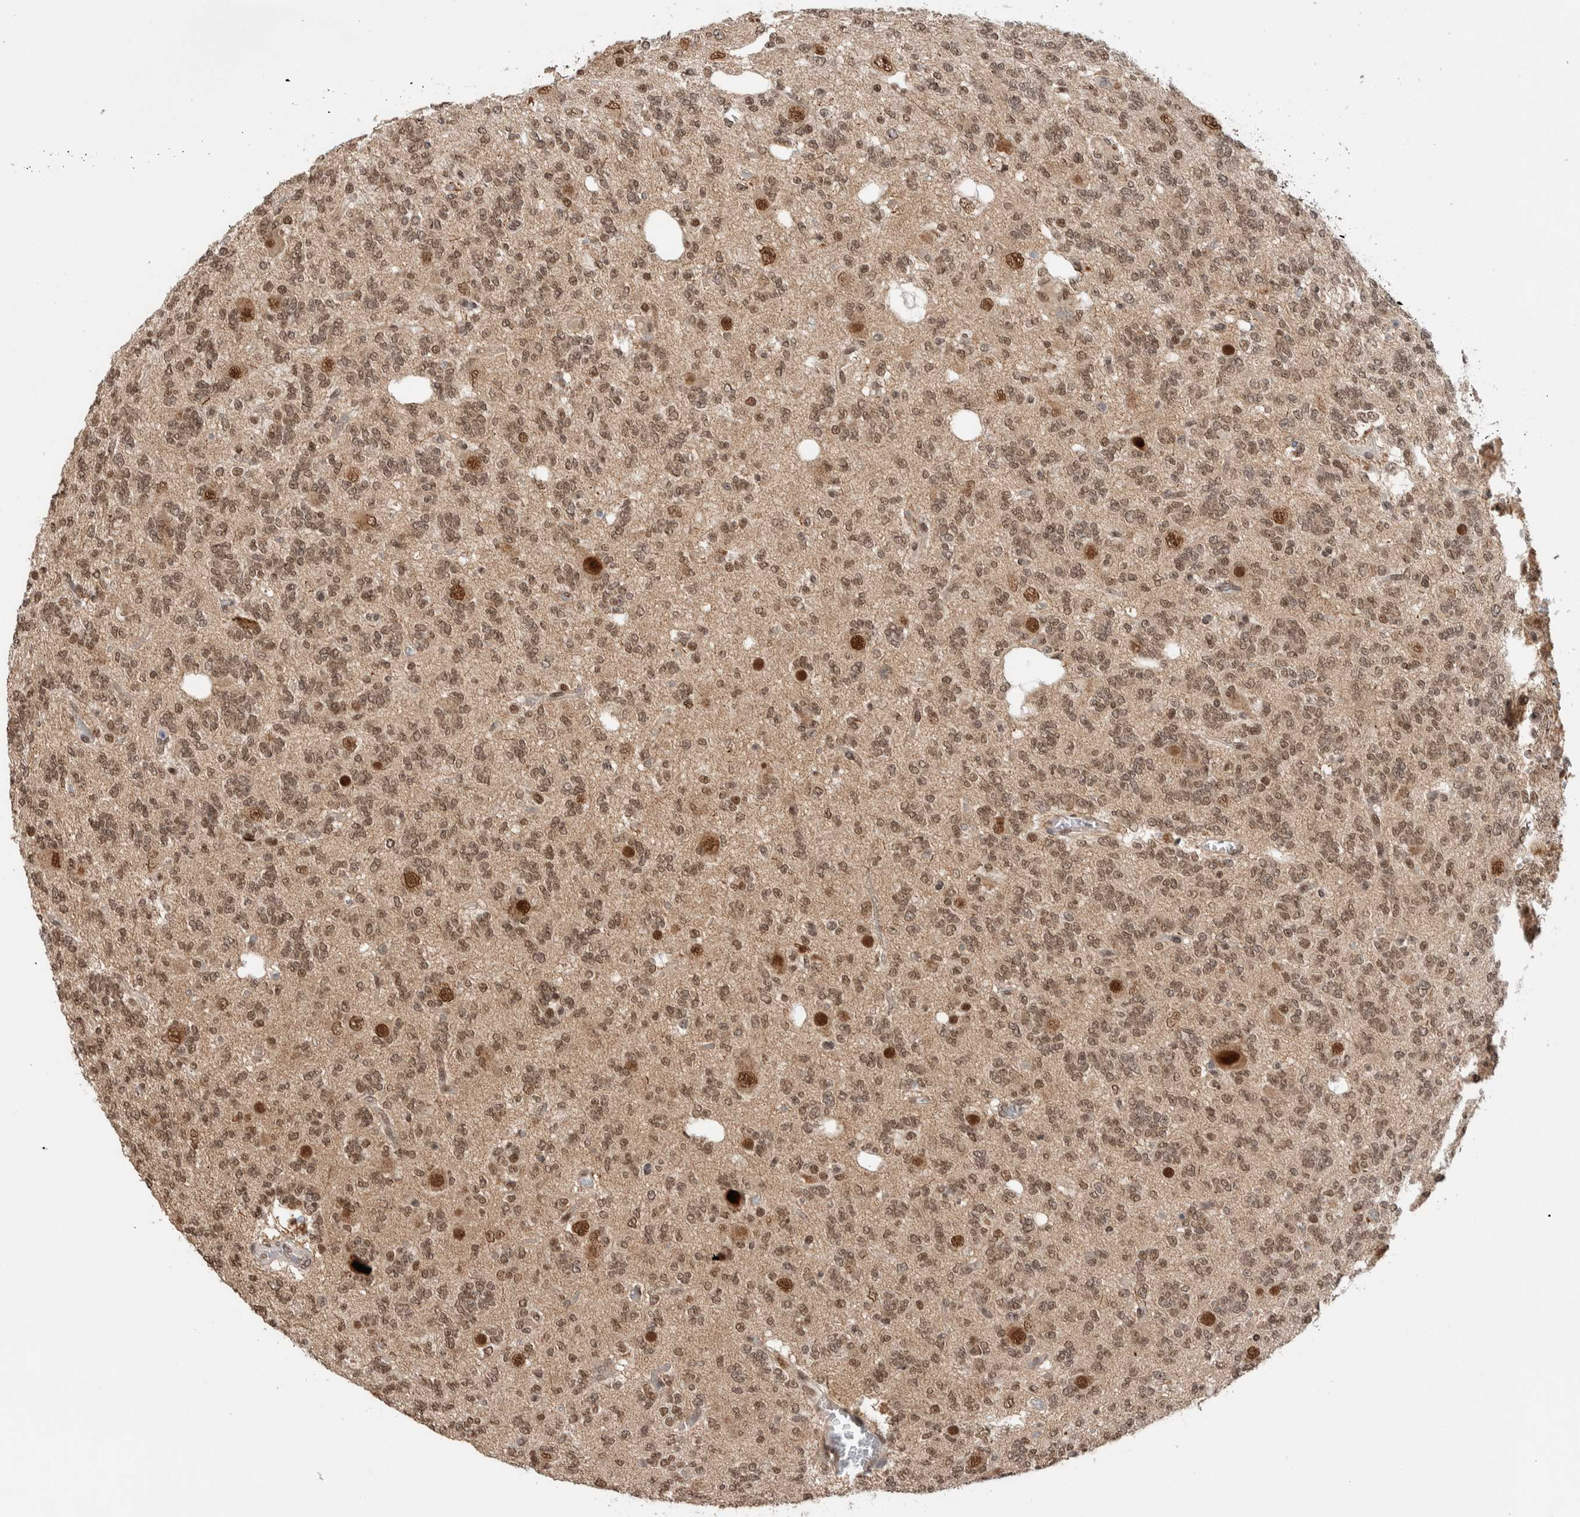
{"staining": {"intensity": "moderate", "quantity": ">75%", "location": "nuclear"}, "tissue": "glioma", "cell_type": "Tumor cells", "image_type": "cancer", "snomed": [{"axis": "morphology", "description": "Glioma, malignant, Low grade"}, {"axis": "topography", "description": "Brain"}], "caption": "Glioma tissue exhibits moderate nuclear positivity in approximately >75% of tumor cells, visualized by immunohistochemistry.", "gene": "TNRC18", "patient": {"sex": "male", "age": 38}}